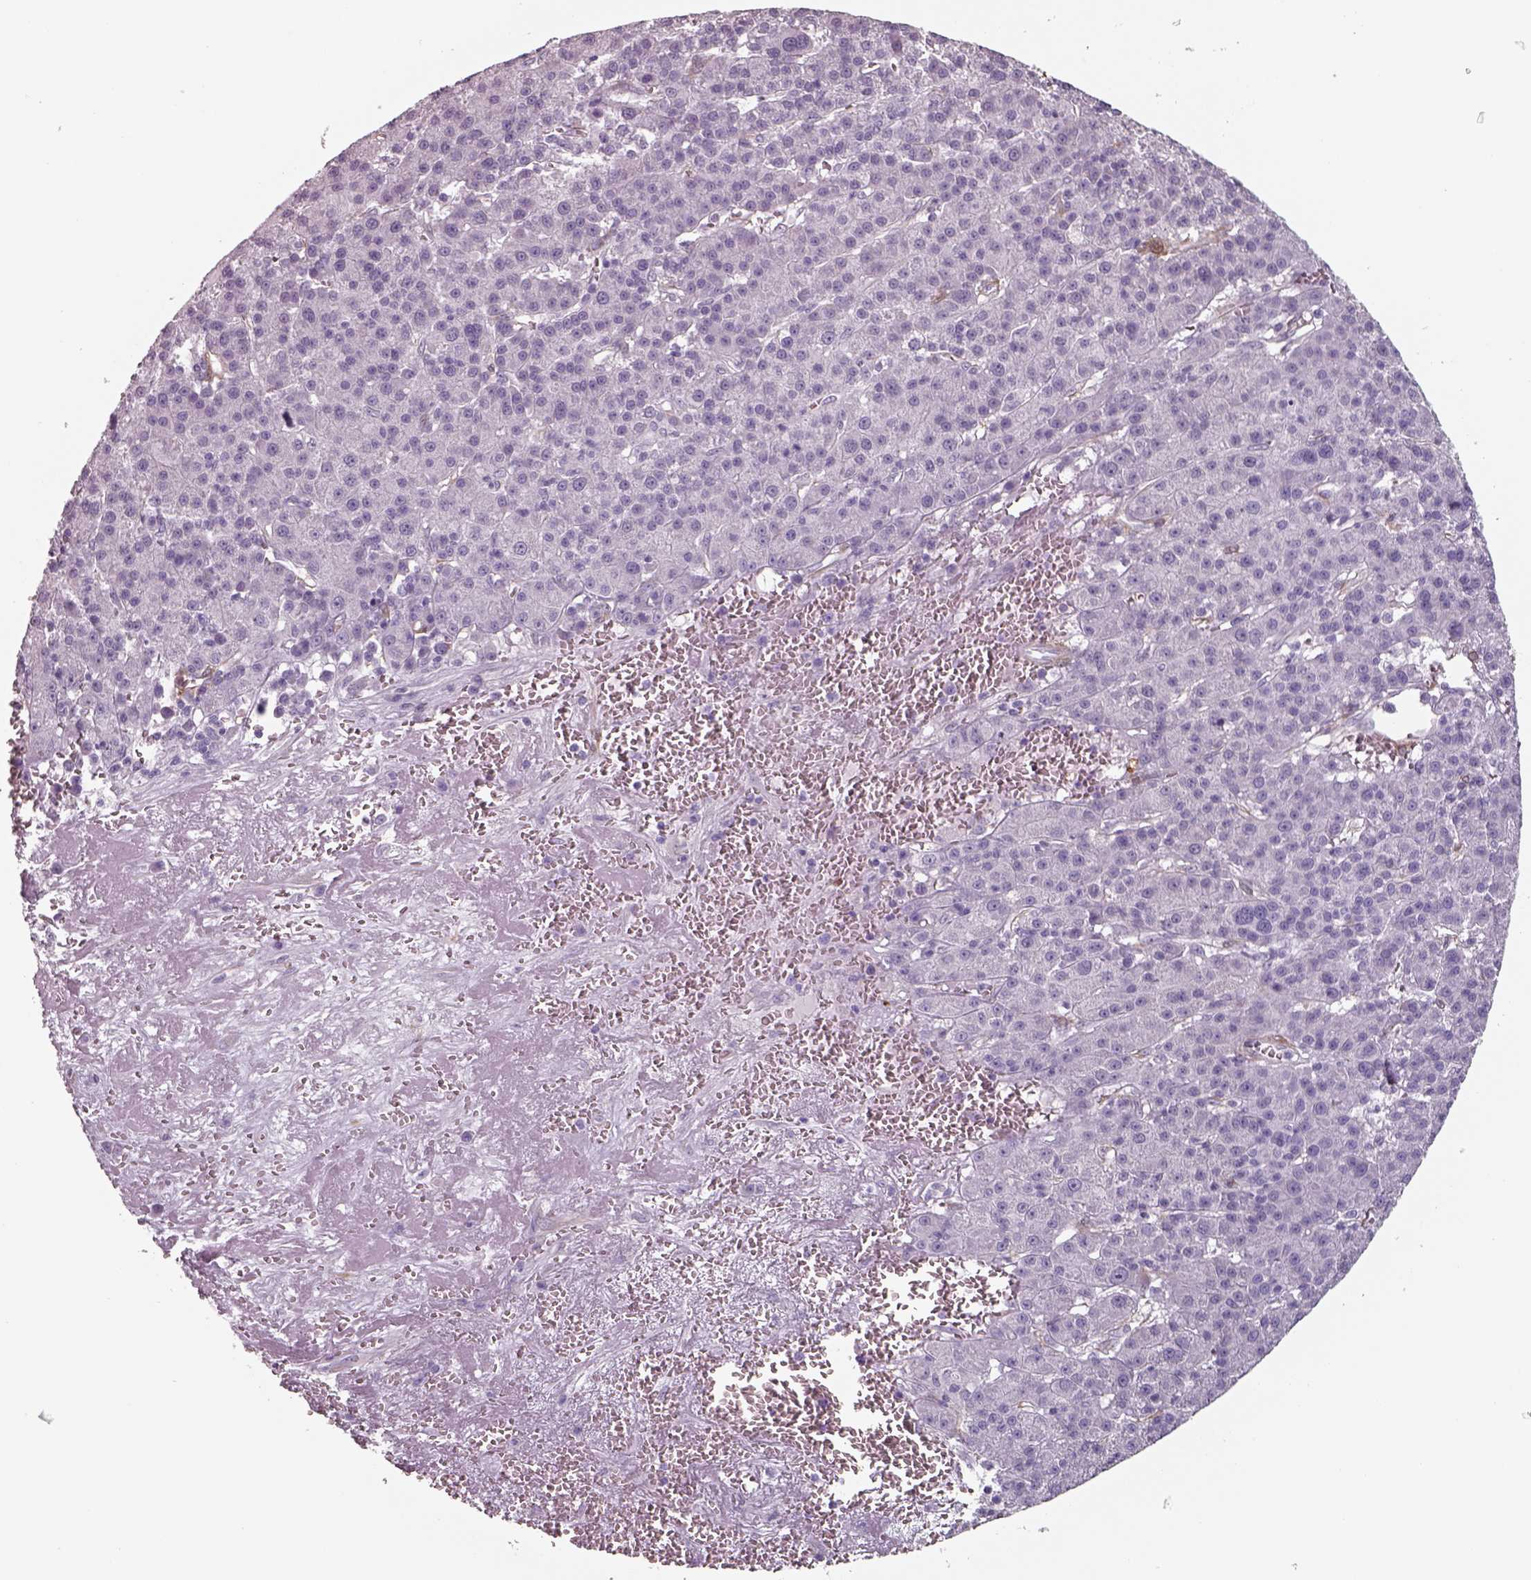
{"staining": {"intensity": "negative", "quantity": "none", "location": "none"}, "tissue": "liver cancer", "cell_type": "Tumor cells", "image_type": "cancer", "snomed": [{"axis": "morphology", "description": "Carcinoma, Hepatocellular, NOS"}, {"axis": "topography", "description": "Liver"}], "caption": "The image exhibits no staining of tumor cells in hepatocellular carcinoma (liver).", "gene": "ISYNA1", "patient": {"sex": "female", "age": 60}}